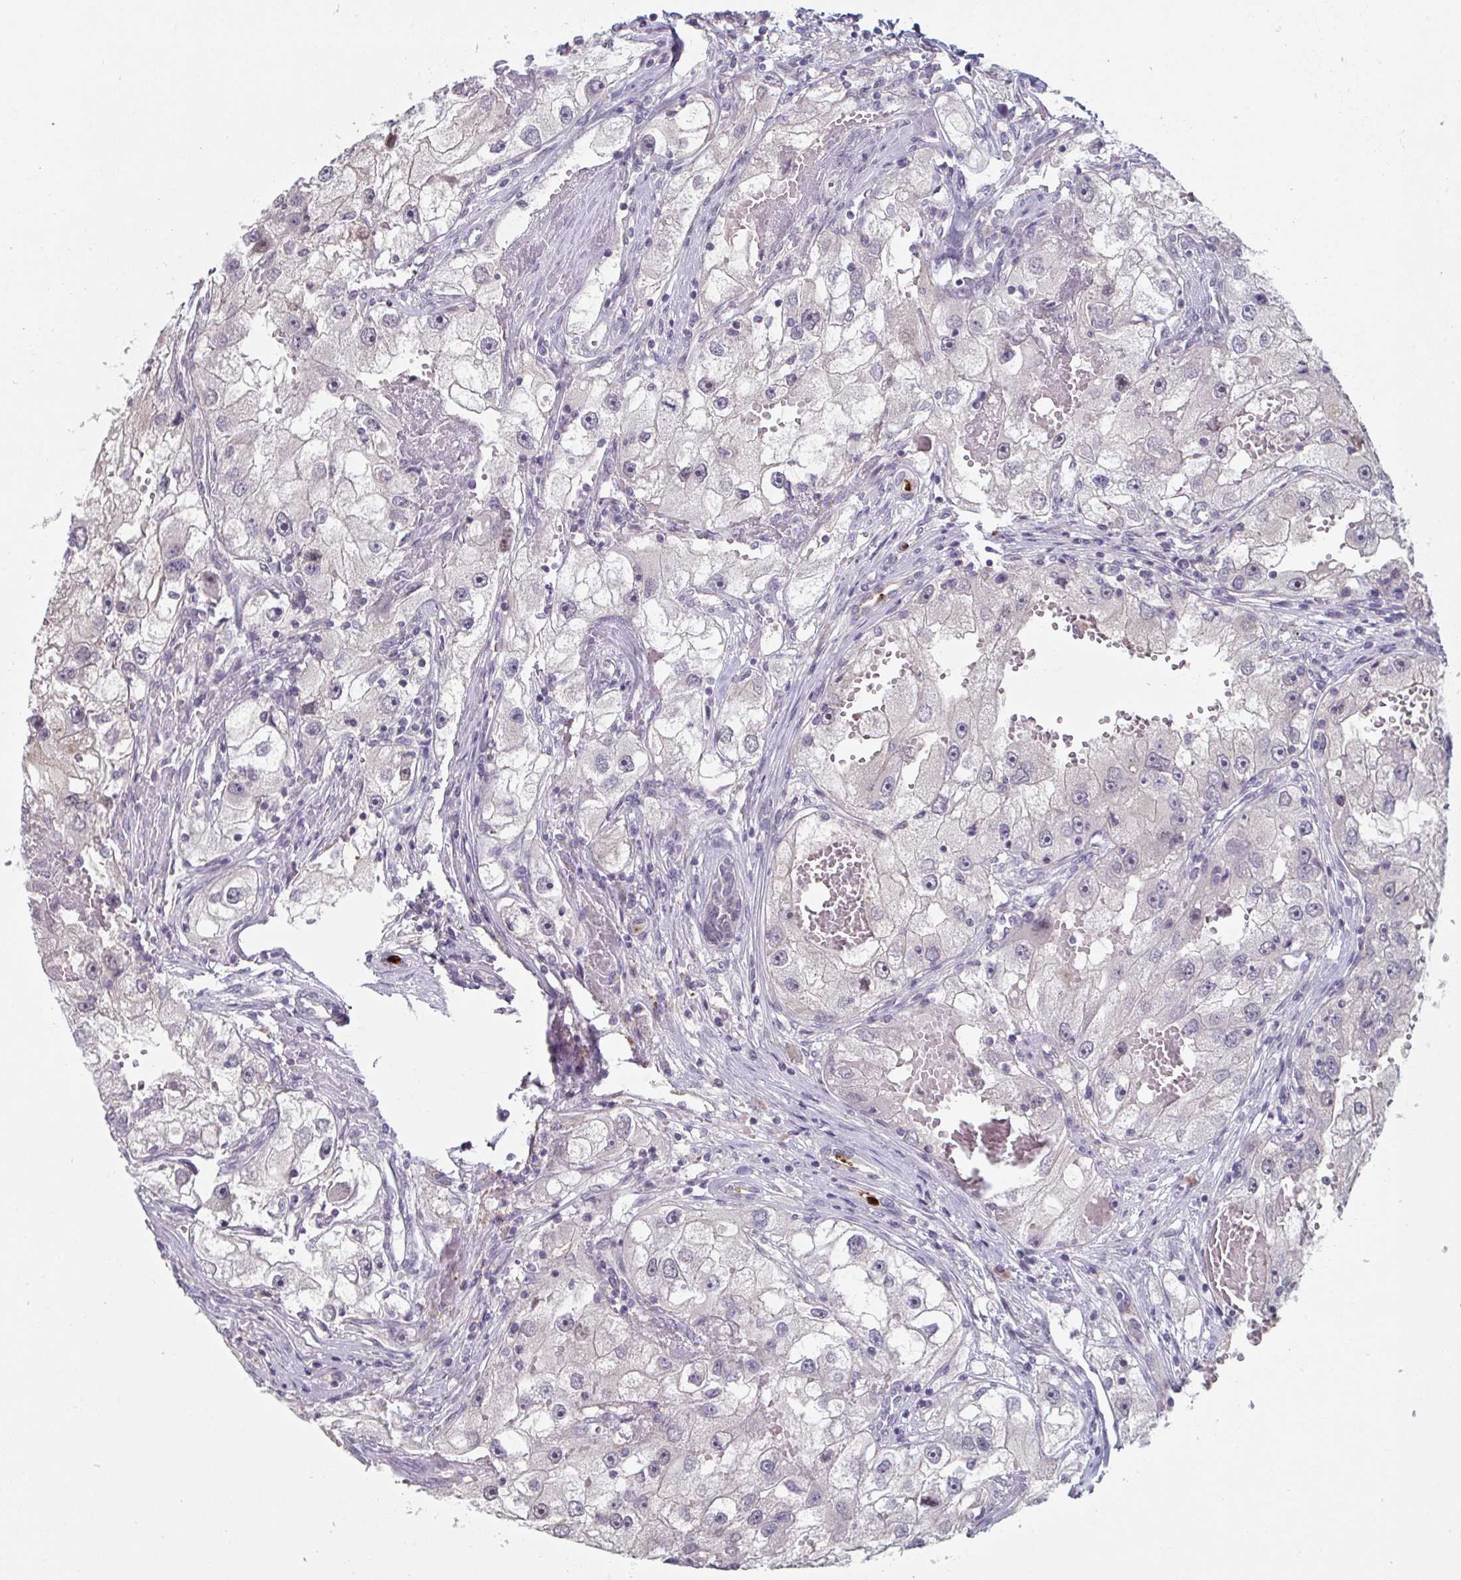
{"staining": {"intensity": "negative", "quantity": "none", "location": "none"}, "tissue": "renal cancer", "cell_type": "Tumor cells", "image_type": "cancer", "snomed": [{"axis": "morphology", "description": "Adenocarcinoma, NOS"}, {"axis": "topography", "description": "Kidney"}], "caption": "Immunohistochemical staining of human adenocarcinoma (renal) displays no significant expression in tumor cells.", "gene": "ZNF214", "patient": {"sex": "male", "age": 63}}